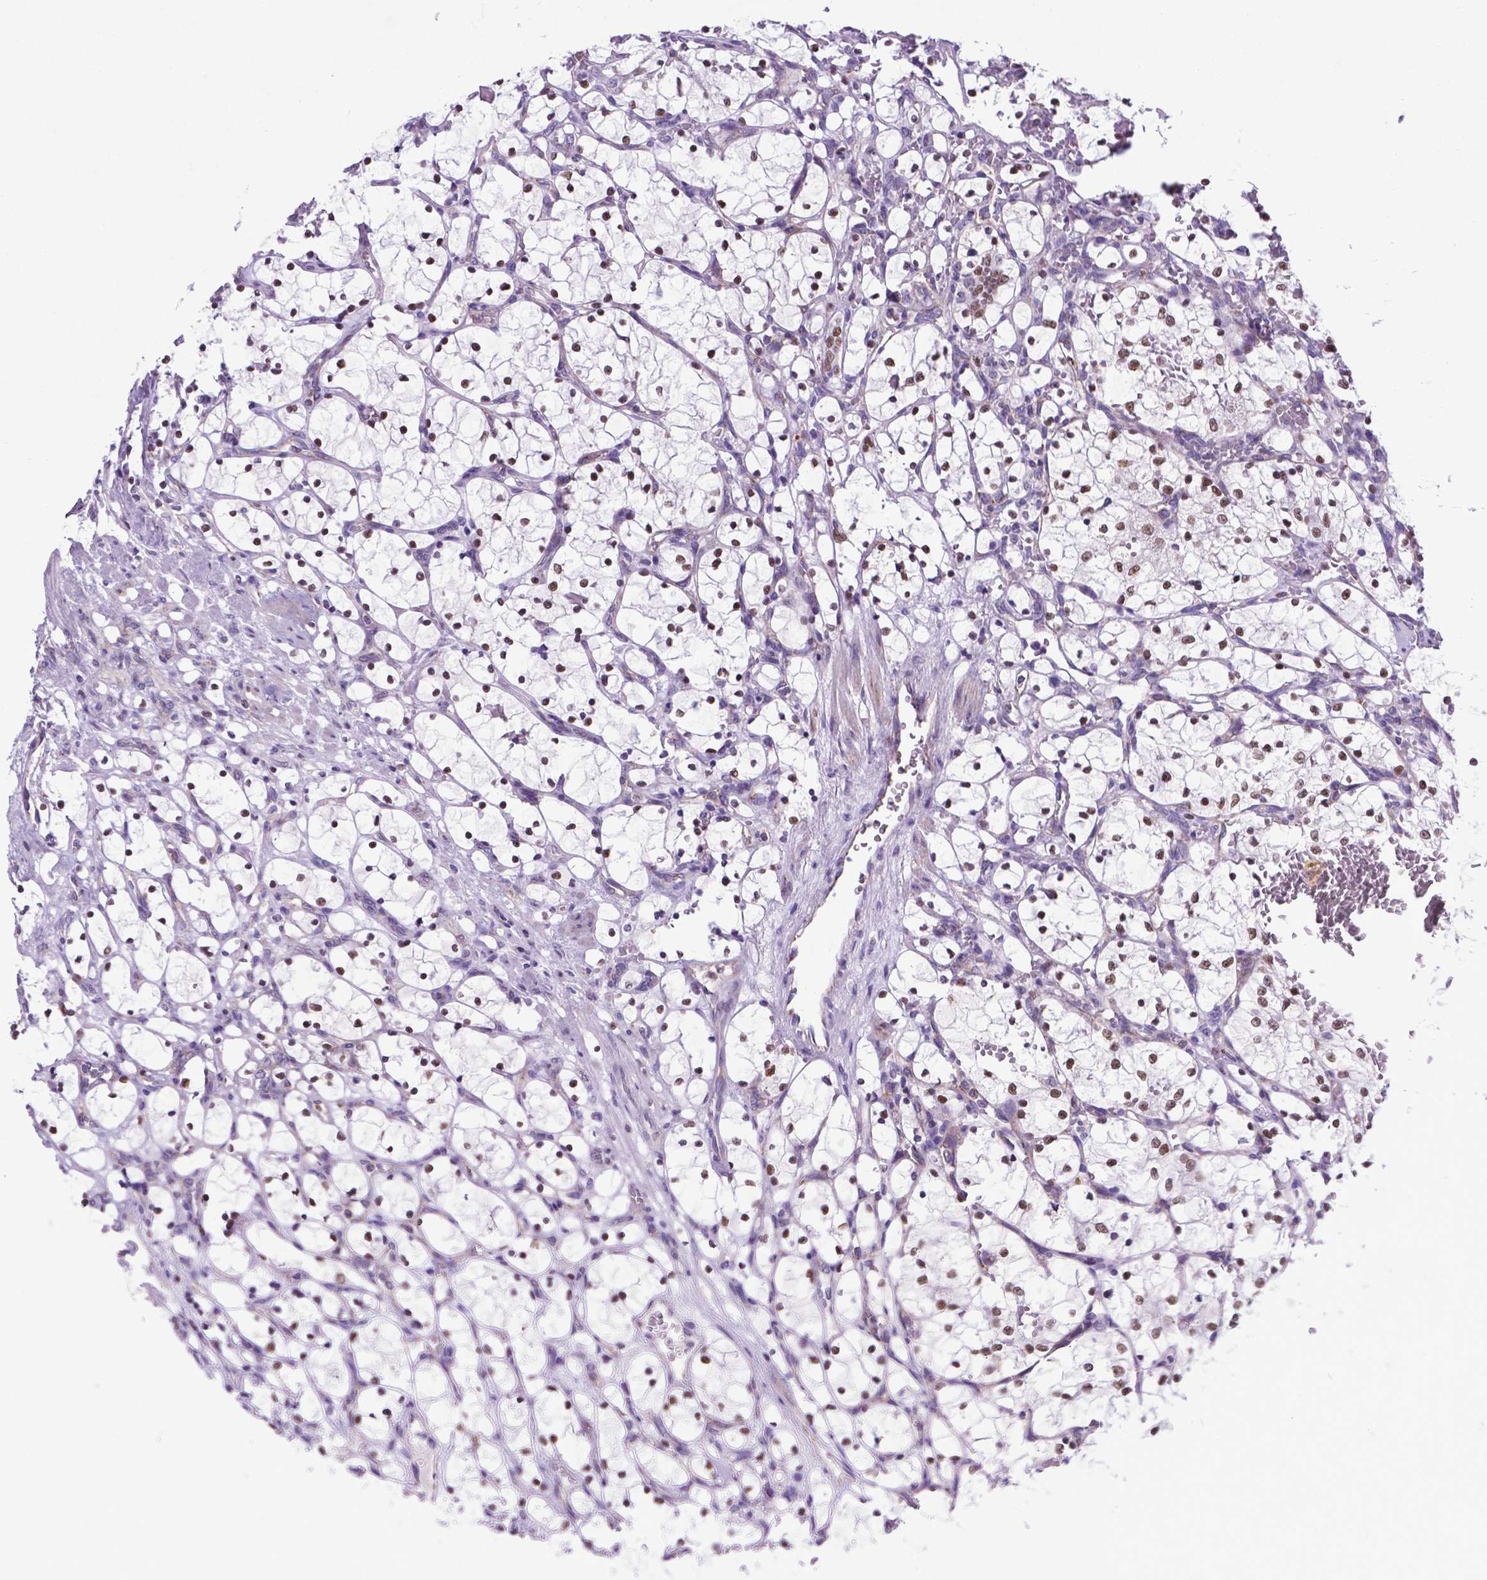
{"staining": {"intensity": "strong", "quantity": ">75%", "location": "nuclear"}, "tissue": "renal cancer", "cell_type": "Tumor cells", "image_type": "cancer", "snomed": [{"axis": "morphology", "description": "Adenocarcinoma, NOS"}, {"axis": "topography", "description": "Kidney"}], "caption": "This is a histology image of immunohistochemistry (IHC) staining of renal cancer (adenocarcinoma), which shows strong positivity in the nuclear of tumor cells.", "gene": "POU3F3", "patient": {"sex": "female", "age": 69}}